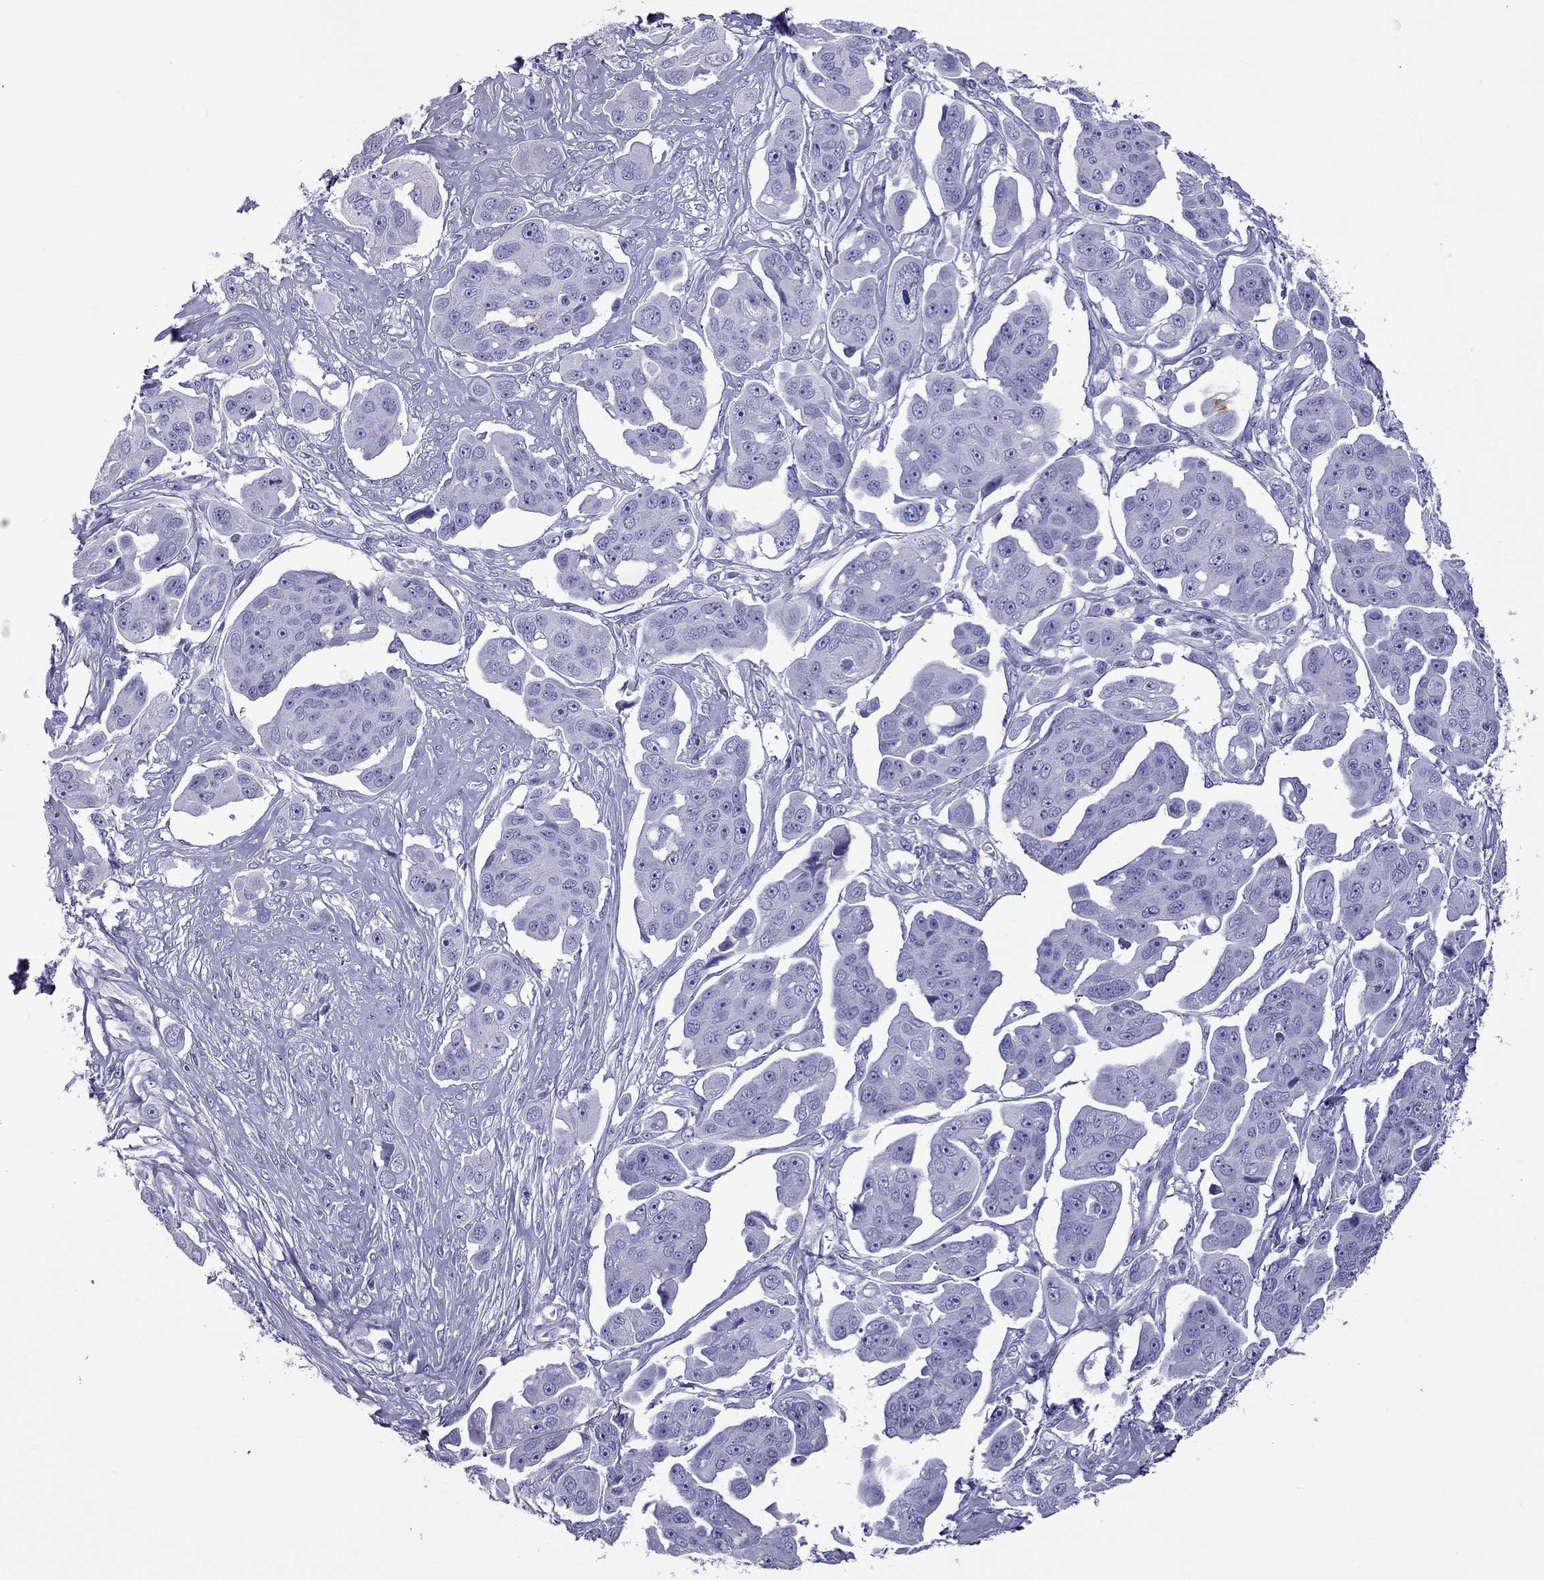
{"staining": {"intensity": "negative", "quantity": "none", "location": "none"}, "tissue": "ovarian cancer", "cell_type": "Tumor cells", "image_type": "cancer", "snomed": [{"axis": "morphology", "description": "Carcinoma, endometroid"}, {"axis": "topography", "description": "Ovary"}], "caption": "Tumor cells are negative for brown protein staining in ovarian endometroid carcinoma.", "gene": "SCART1", "patient": {"sex": "female", "age": 70}}